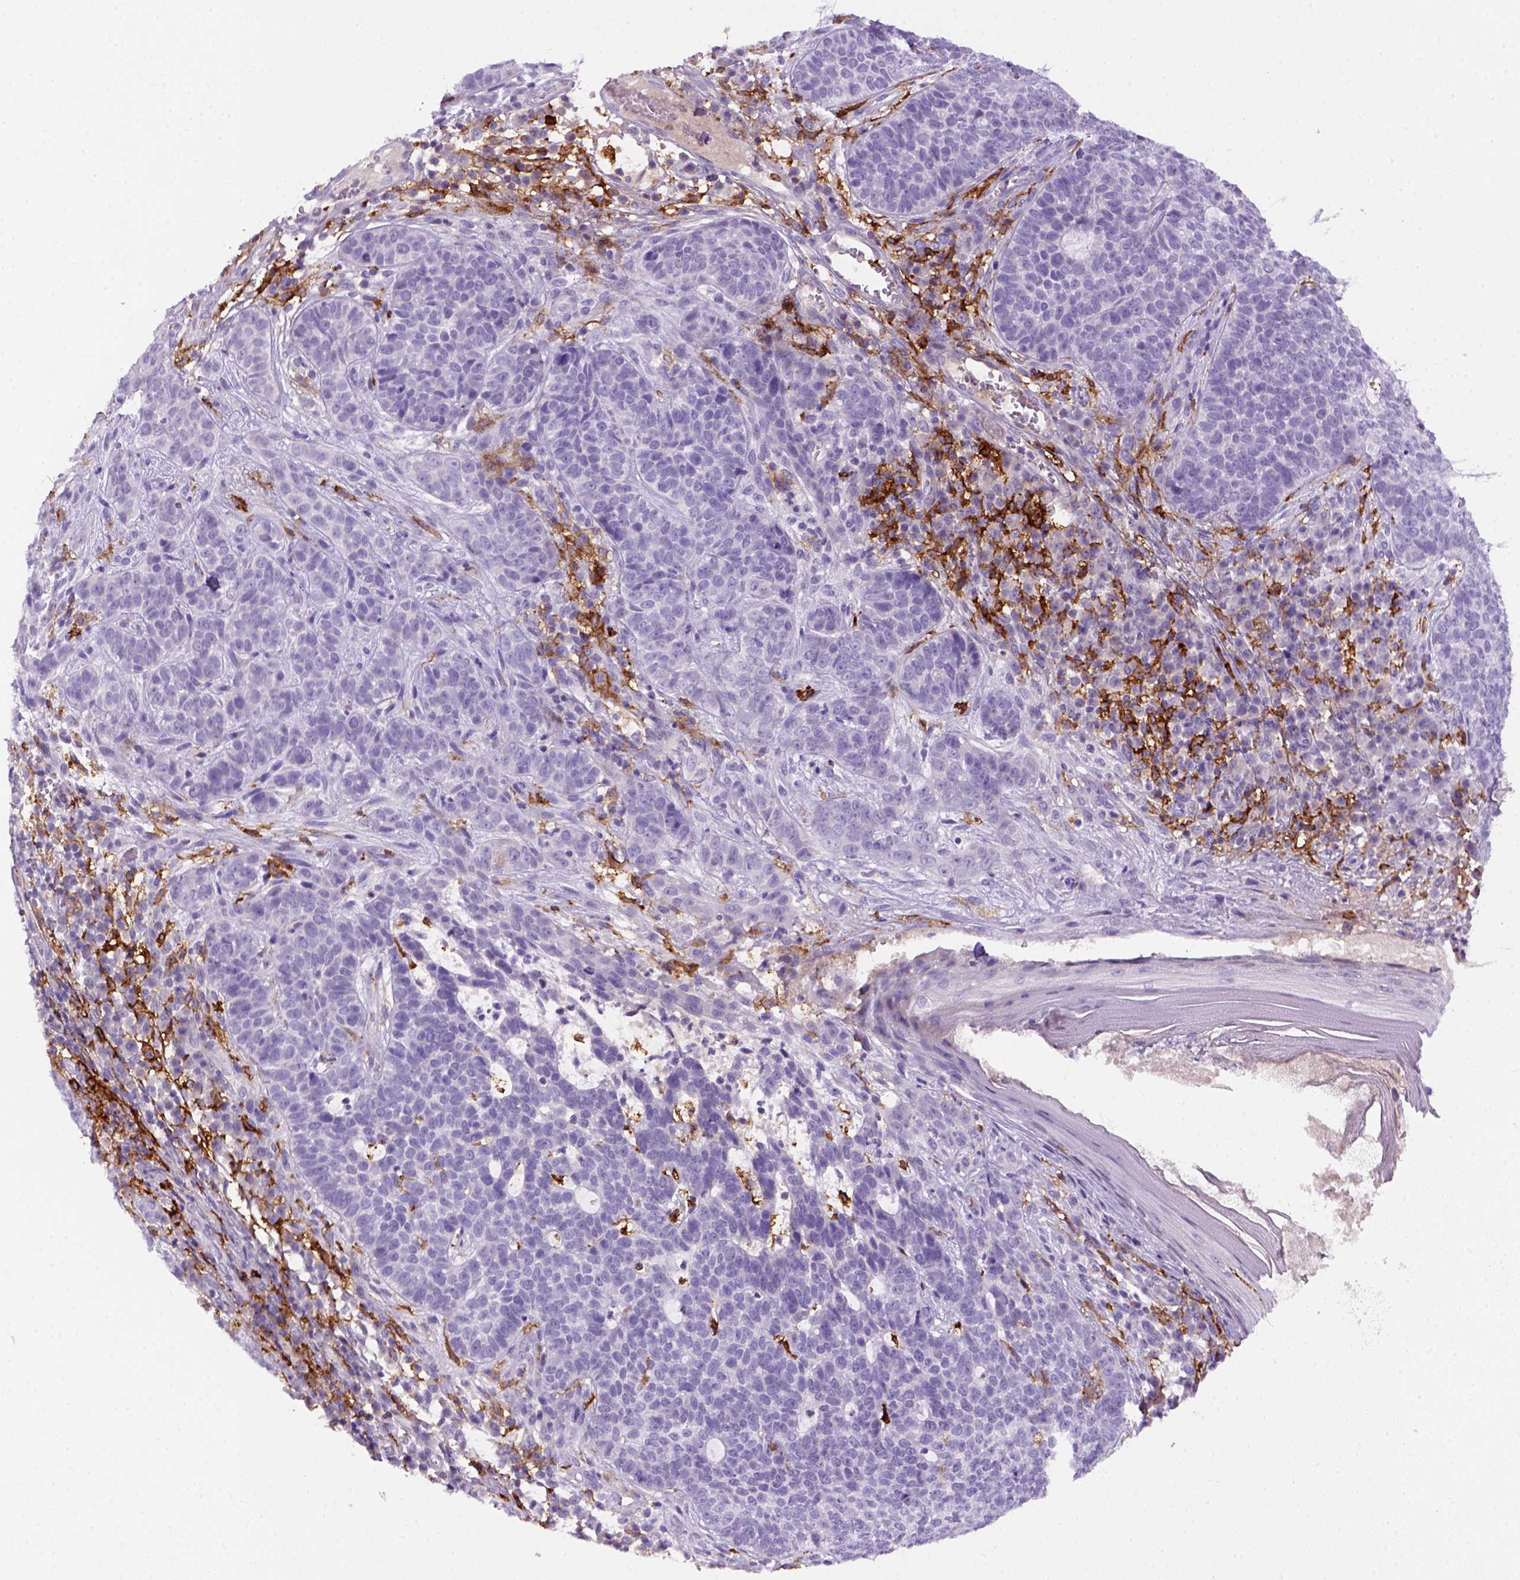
{"staining": {"intensity": "negative", "quantity": "none", "location": "none"}, "tissue": "skin cancer", "cell_type": "Tumor cells", "image_type": "cancer", "snomed": [{"axis": "morphology", "description": "Basal cell carcinoma"}, {"axis": "topography", "description": "Skin"}], "caption": "Immunohistochemical staining of skin cancer (basal cell carcinoma) demonstrates no significant expression in tumor cells. (DAB immunohistochemistry (IHC) visualized using brightfield microscopy, high magnification).", "gene": "CD14", "patient": {"sex": "female", "age": 69}}